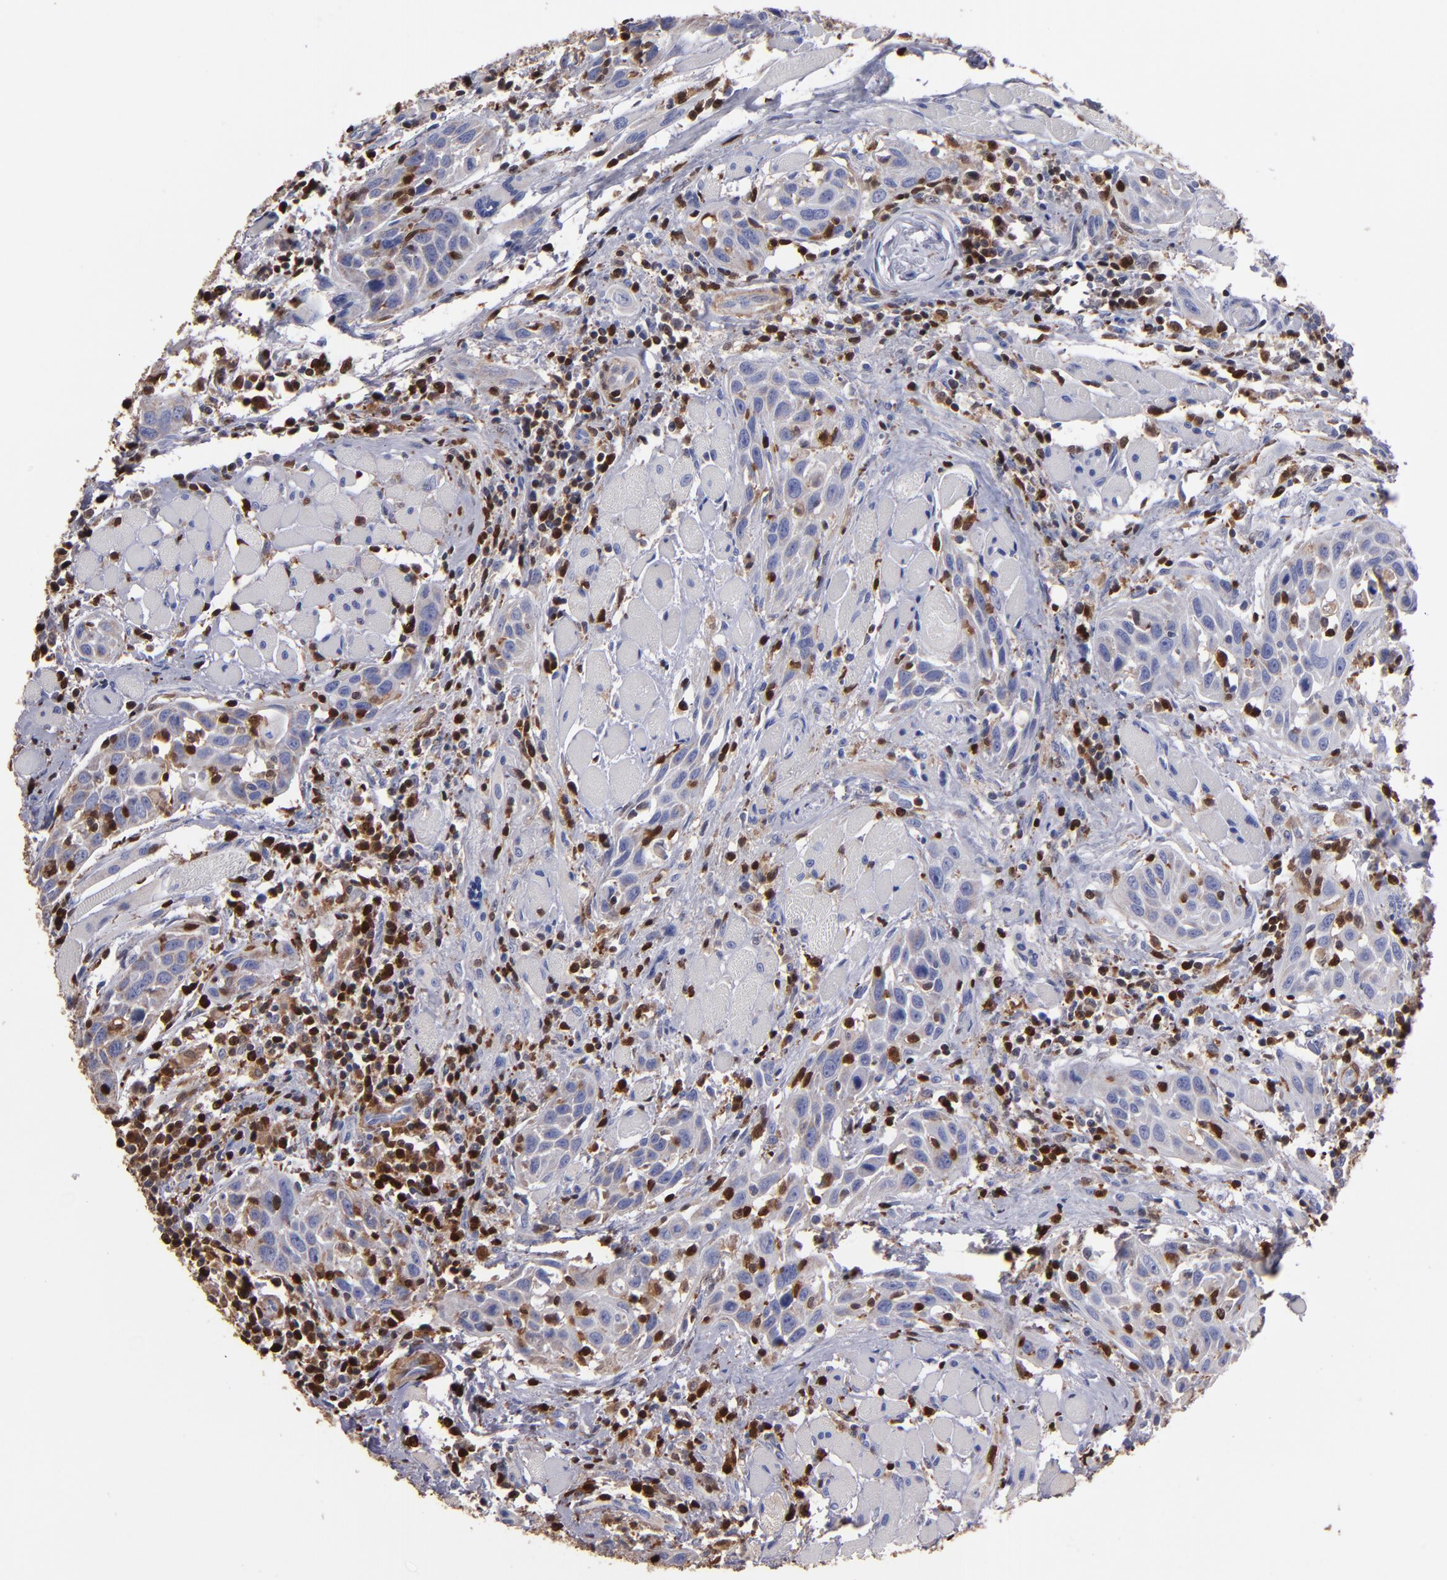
{"staining": {"intensity": "weak", "quantity": "<25%", "location": "cytoplasmic/membranous"}, "tissue": "head and neck cancer", "cell_type": "Tumor cells", "image_type": "cancer", "snomed": [{"axis": "morphology", "description": "Squamous cell carcinoma, NOS"}, {"axis": "topography", "description": "Oral tissue"}, {"axis": "topography", "description": "Head-Neck"}], "caption": "The immunohistochemistry (IHC) photomicrograph has no significant positivity in tumor cells of head and neck squamous cell carcinoma tissue. (Immunohistochemistry (ihc), brightfield microscopy, high magnification).", "gene": "S100A4", "patient": {"sex": "female", "age": 50}}